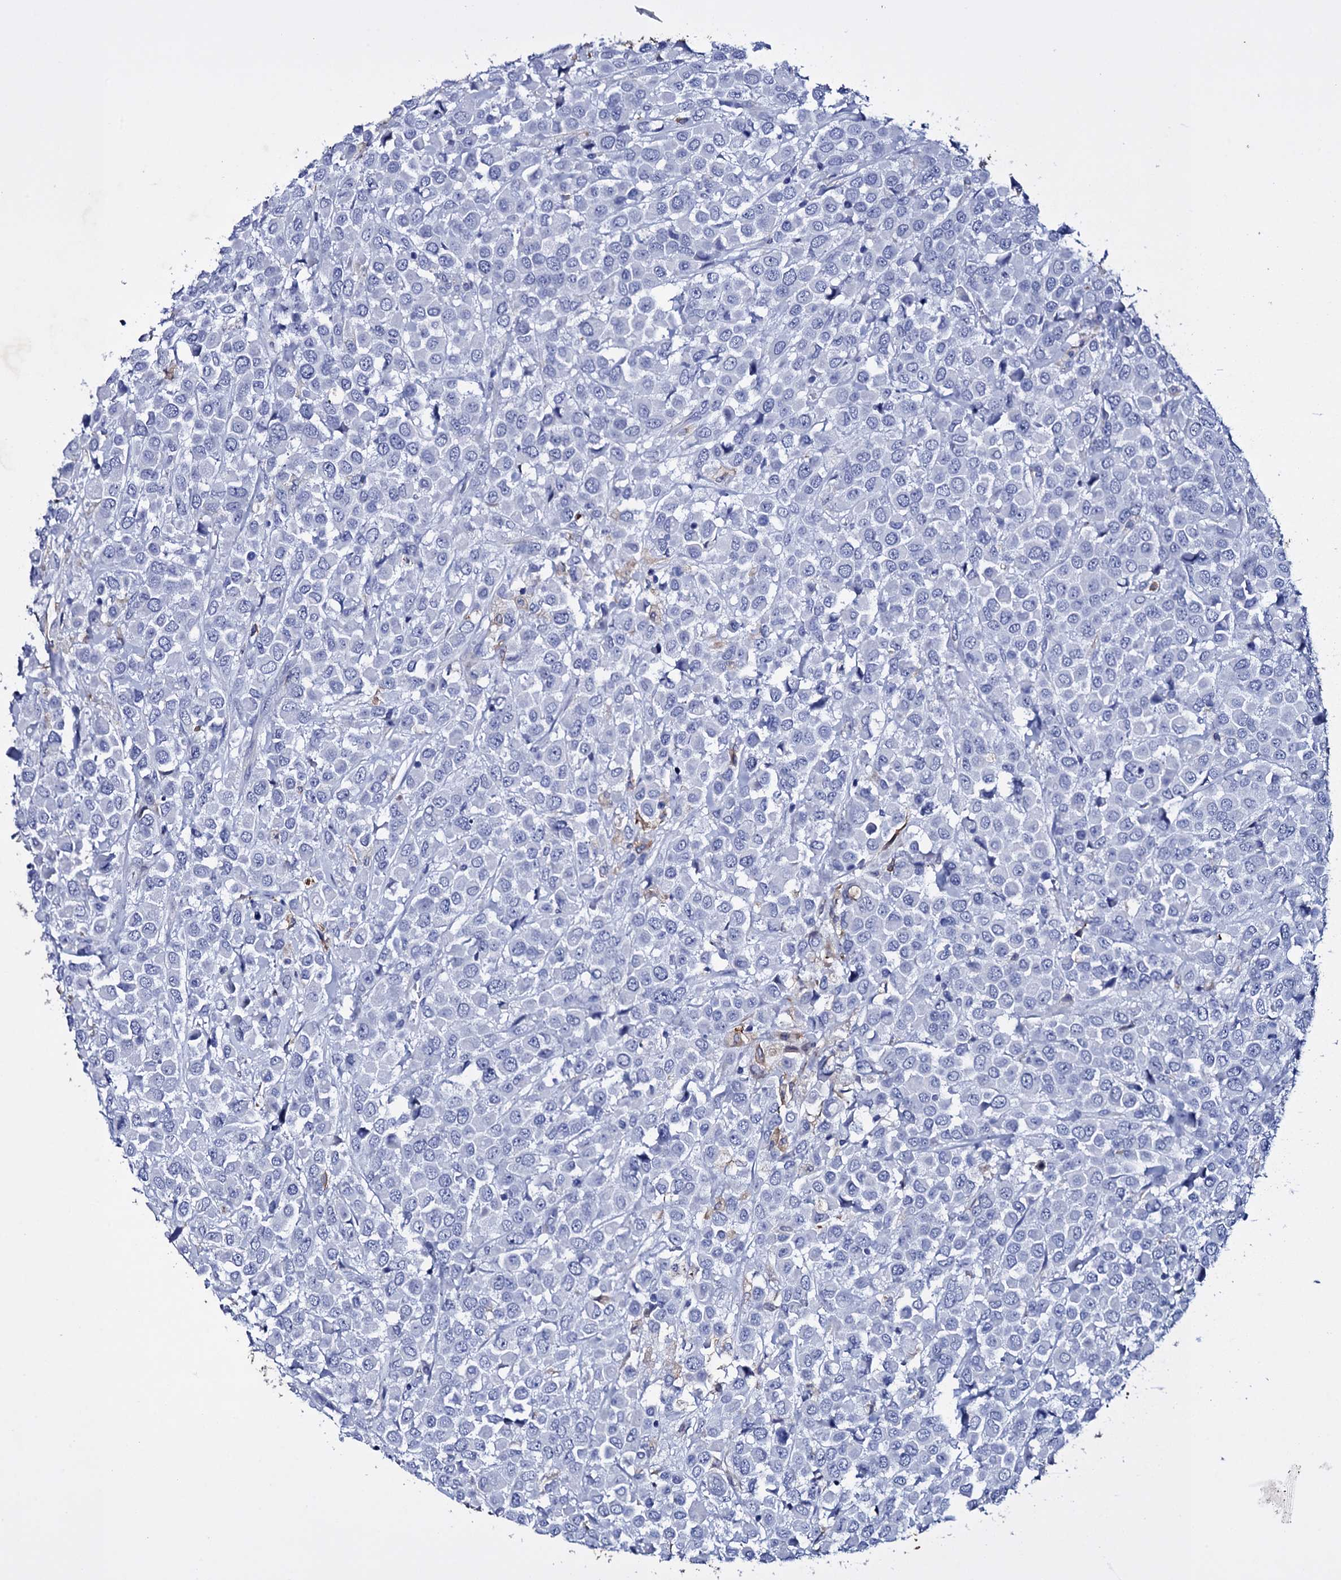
{"staining": {"intensity": "negative", "quantity": "none", "location": "none"}, "tissue": "breast cancer", "cell_type": "Tumor cells", "image_type": "cancer", "snomed": [{"axis": "morphology", "description": "Duct carcinoma"}, {"axis": "topography", "description": "Breast"}], "caption": "Immunohistochemical staining of breast cancer (intraductal carcinoma) displays no significant staining in tumor cells.", "gene": "ITPRID2", "patient": {"sex": "female", "age": 61}}